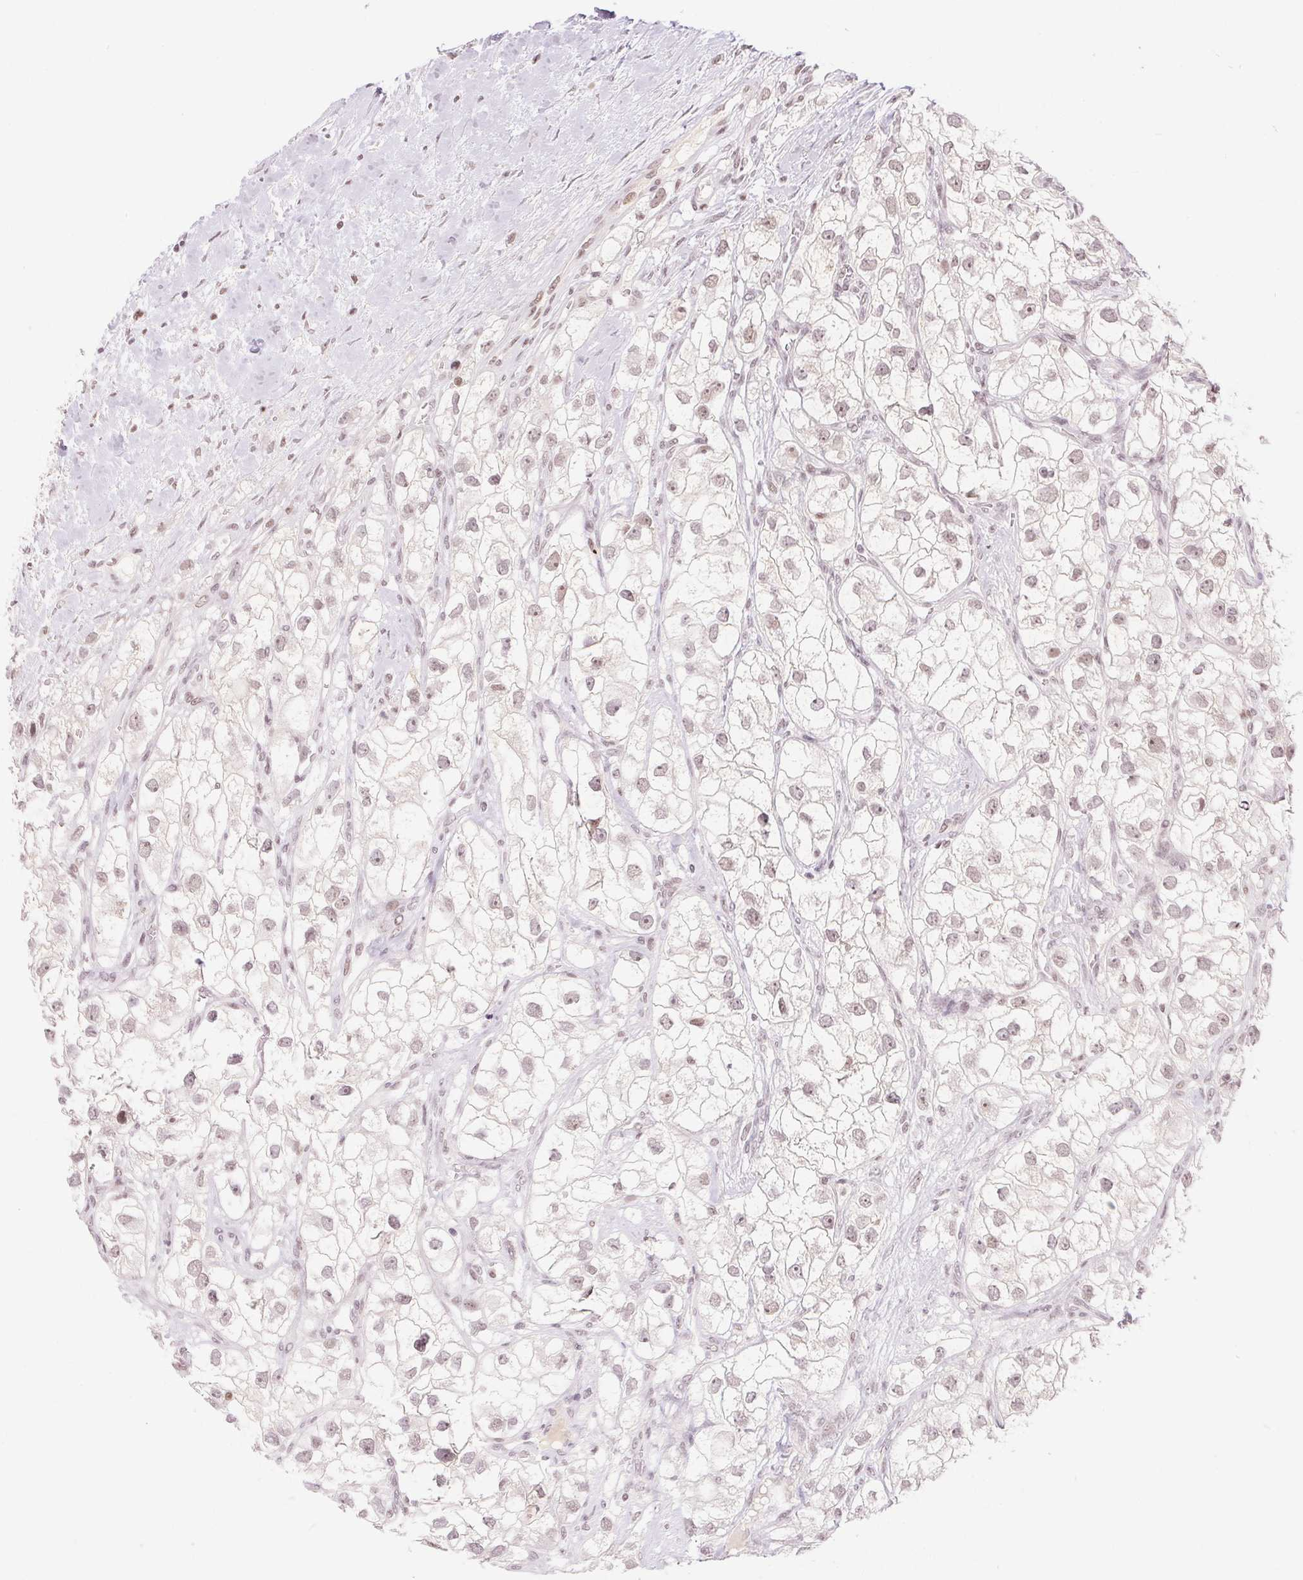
{"staining": {"intensity": "weak", "quantity": "25%-75%", "location": "nuclear"}, "tissue": "renal cancer", "cell_type": "Tumor cells", "image_type": "cancer", "snomed": [{"axis": "morphology", "description": "Adenocarcinoma, NOS"}, {"axis": "topography", "description": "Kidney"}], "caption": "DAB (3,3'-diaminobenzidine) immunohistochemical staining of renal cancer (adenocarcinoma) displays weak nuclear protein positivity in approximately 25%-75% of tumor cells.", "gene": "DEK", "patient": {"sex": "male", "age": 59}}